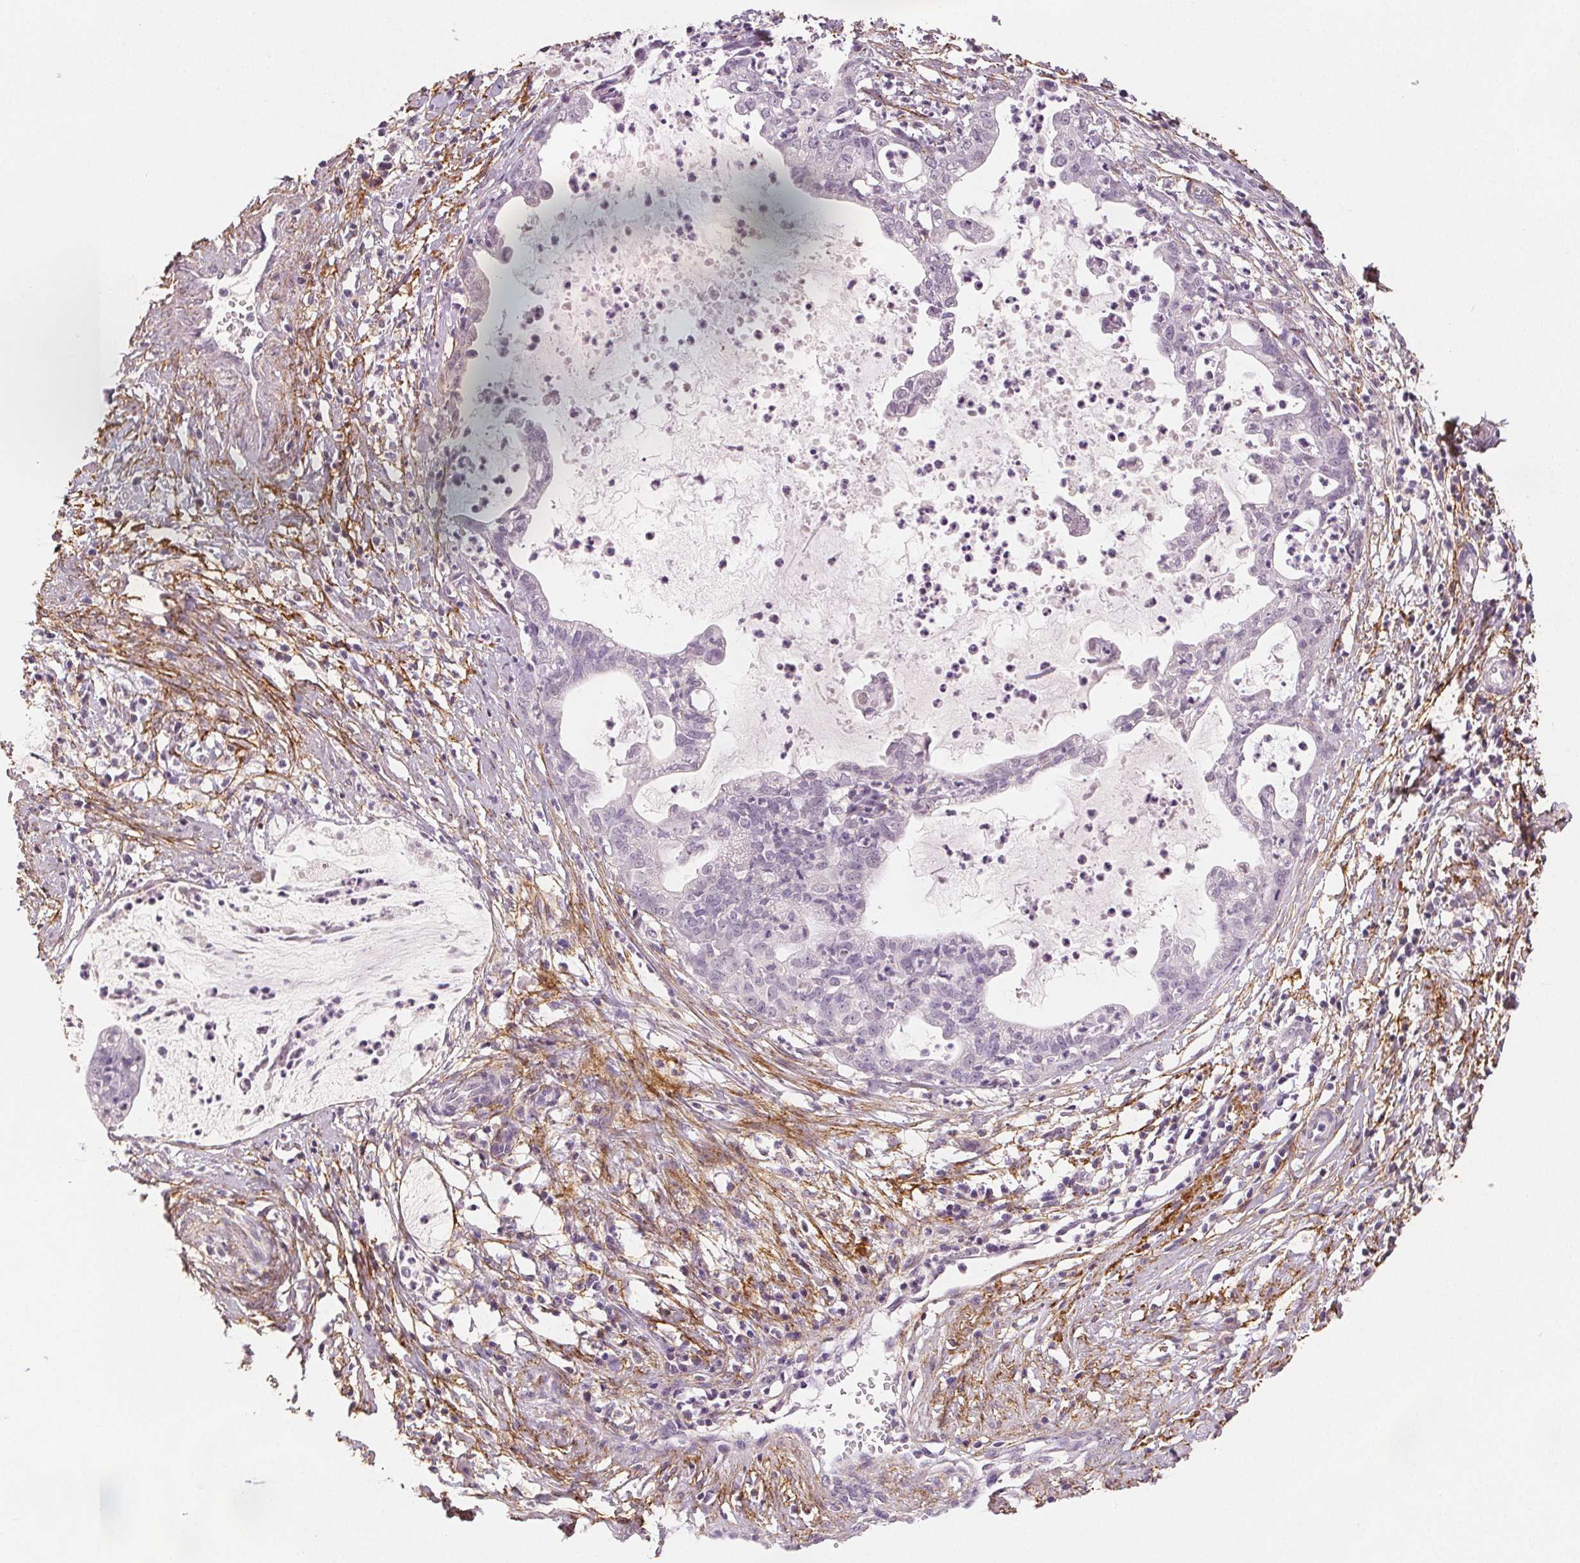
{"staining": {"intensity": "negative", "quantity": "none", "location": "none"}, "tissue": "cervical cancer", "cell_type": "Tumor cells", "image_type": "cancer", "snomed": [{"axis": "morphology", "description": "Normal tissue, NOS"}, {"axis": "morphology", "description": "Adenocarcinoma, NOS"}, {"axis": "topography", "description": "Cervix"}], "caption": "The photomicrograph shows no staining of tumor cells in cervical adenocarcinoma.", "gene": "FBN1", "patient": {"sex": "female", "age": 38}}